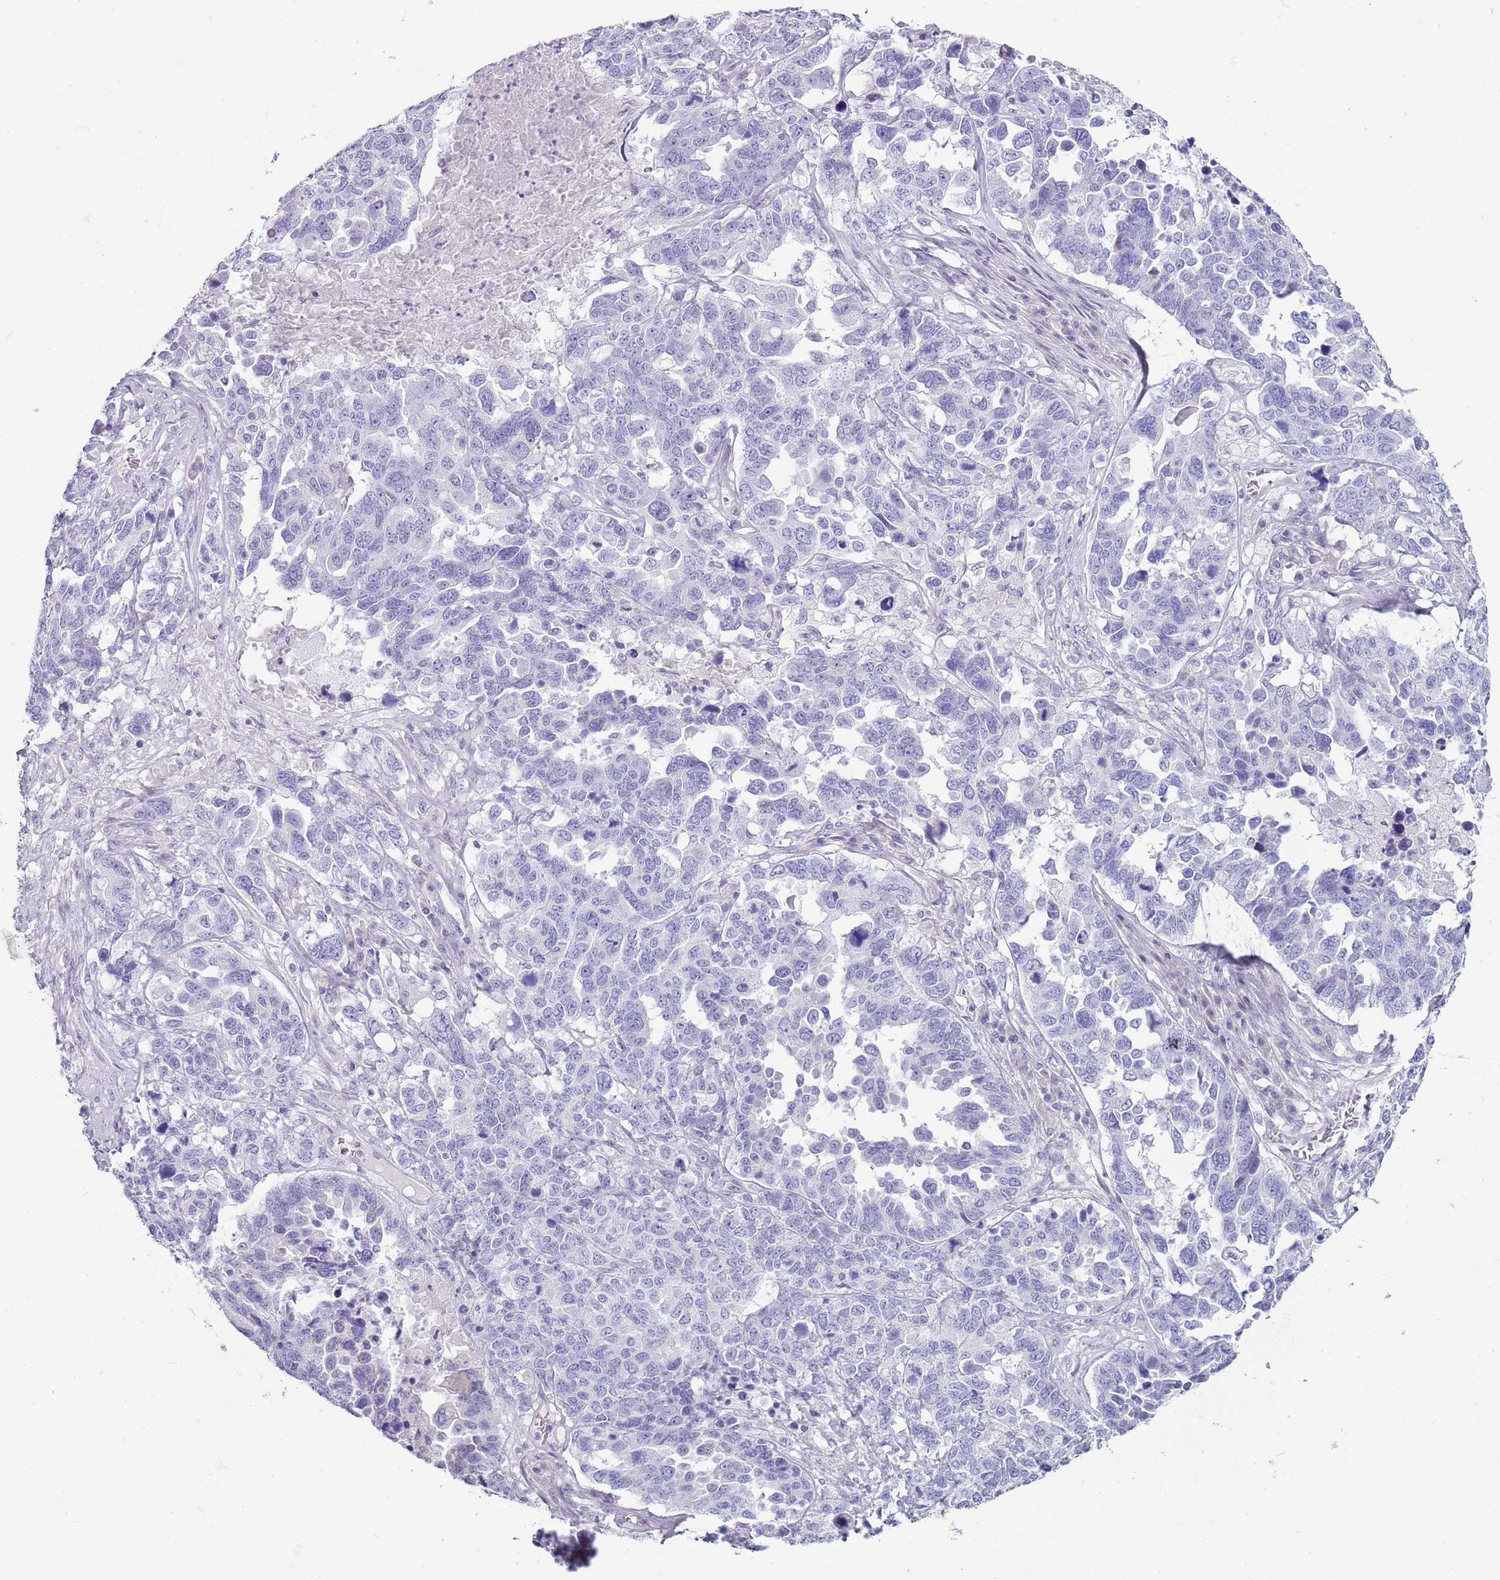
{"staining": {"intensity": "negative", "quantity": "none", "location": "none"}, "tissue": "ovarian cancer", "cell_type": "Tumor cells", "image_type": "cancer", "snomed": [{"axis": "morphology", "description": "Carcinoma, endometroid"}, {"axis": "topography", "description": "Ovary"}], "caption": "Immunohistochemistry photomicrograph of neoplastic tissue: human ovarian cancer (endometroid carcinoma) stained with DAB displays no significant protein staining in tumor cells. Brightfield microscopy of IHC stained with DAB (3,3'-diaminobenzidine) (brown) and hematoxylin (blue), captured at high magnification.", "gene": "CD177", "patient": {"sex": "female", "age": 62}}